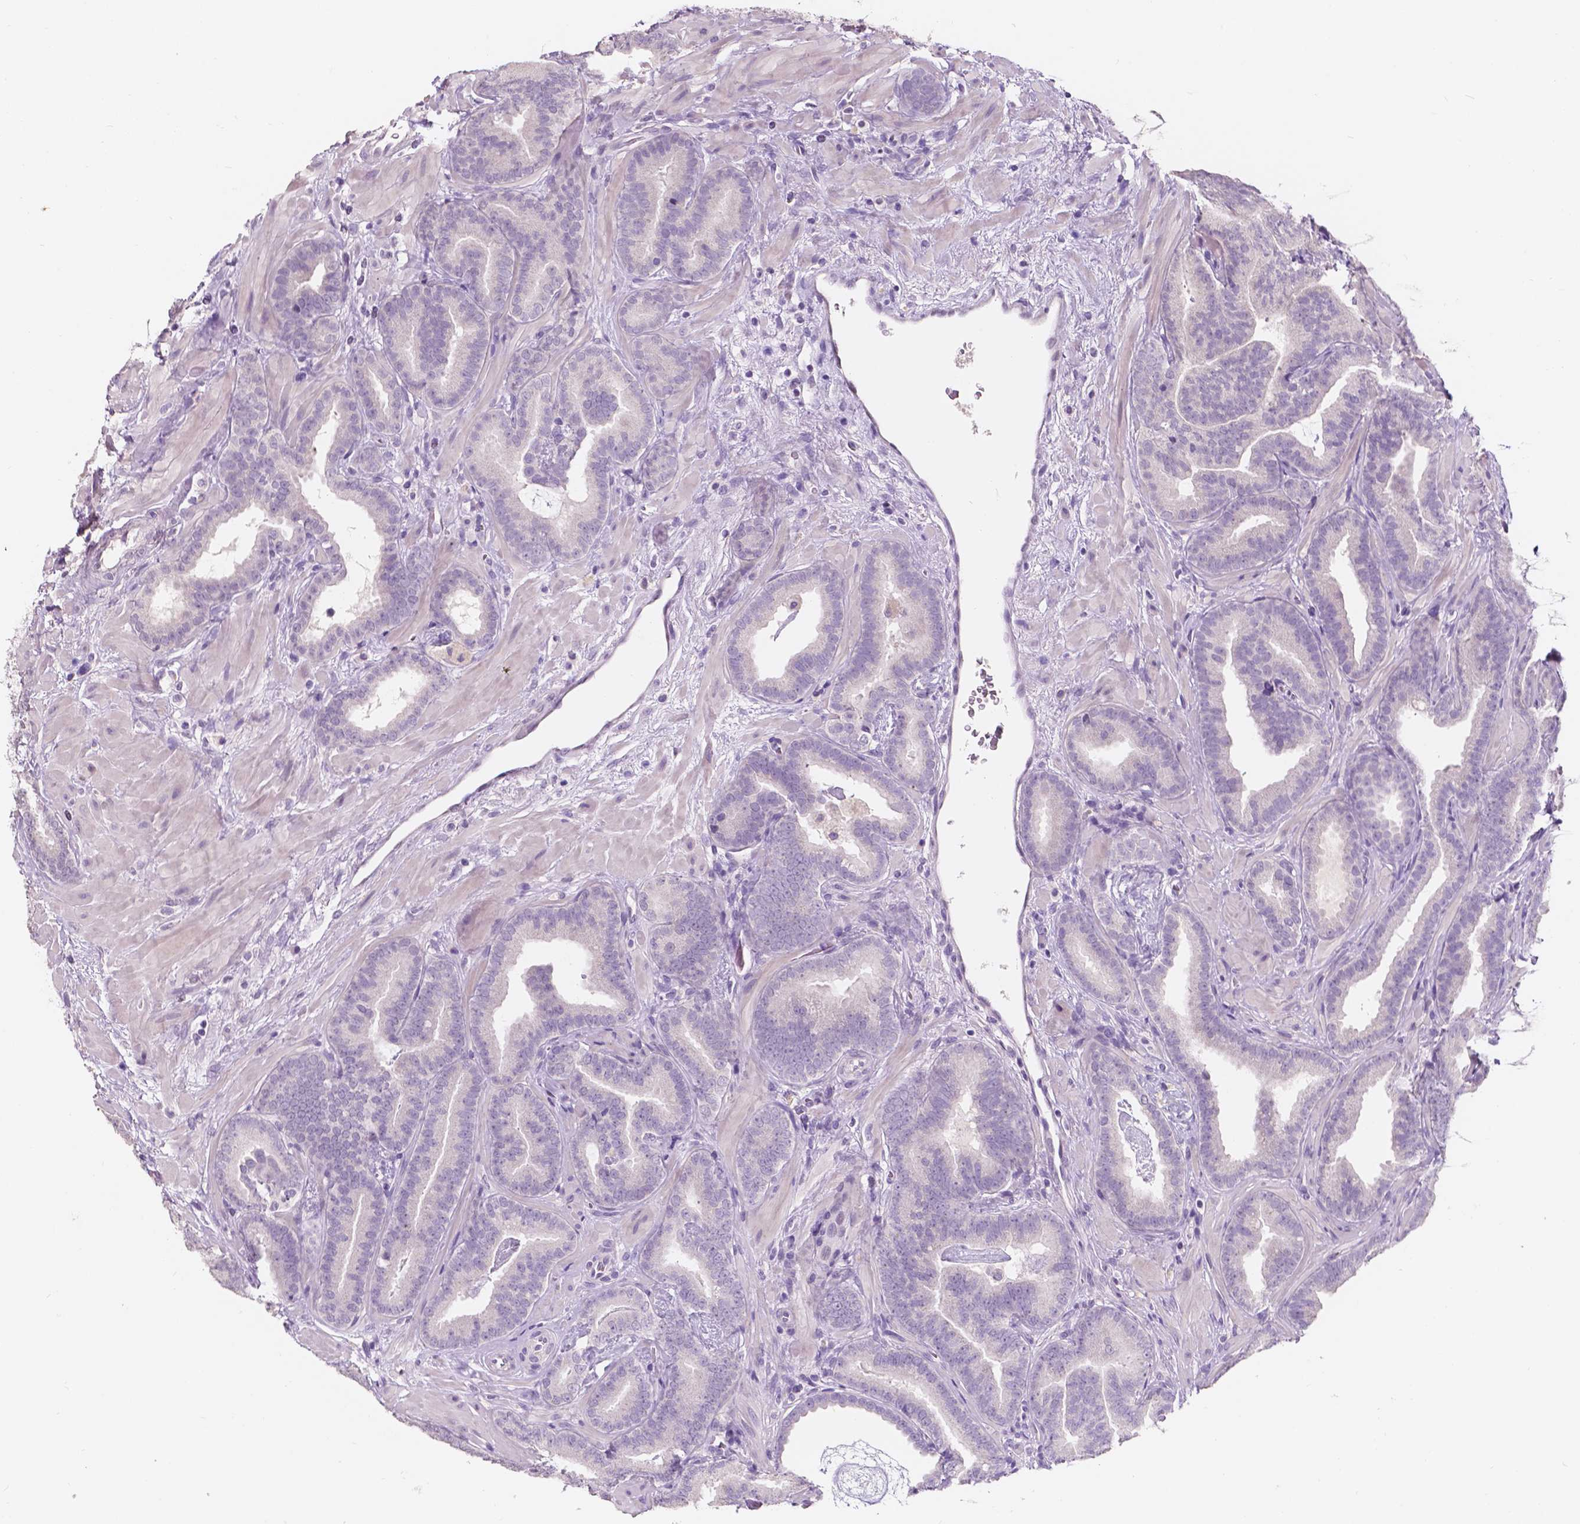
{"staining": {"intensity": "negative", "quantity": "none", "location": "none"}, "tissue": "prostate cancer", "cell_type": "Tumor cells", "image_type": "cancer", "snomed": [{"axis": "morphology", "description": "Adenocarcinoma, Low grade"}, {"axis": "topography", "description": "Prostate"}], "caption": "There is no significant expression in tumor cells of adenocarcinoma (low-grade) (prostate).", "gene": "TAL1", "patient": {"sex": "male", "age": 63}}